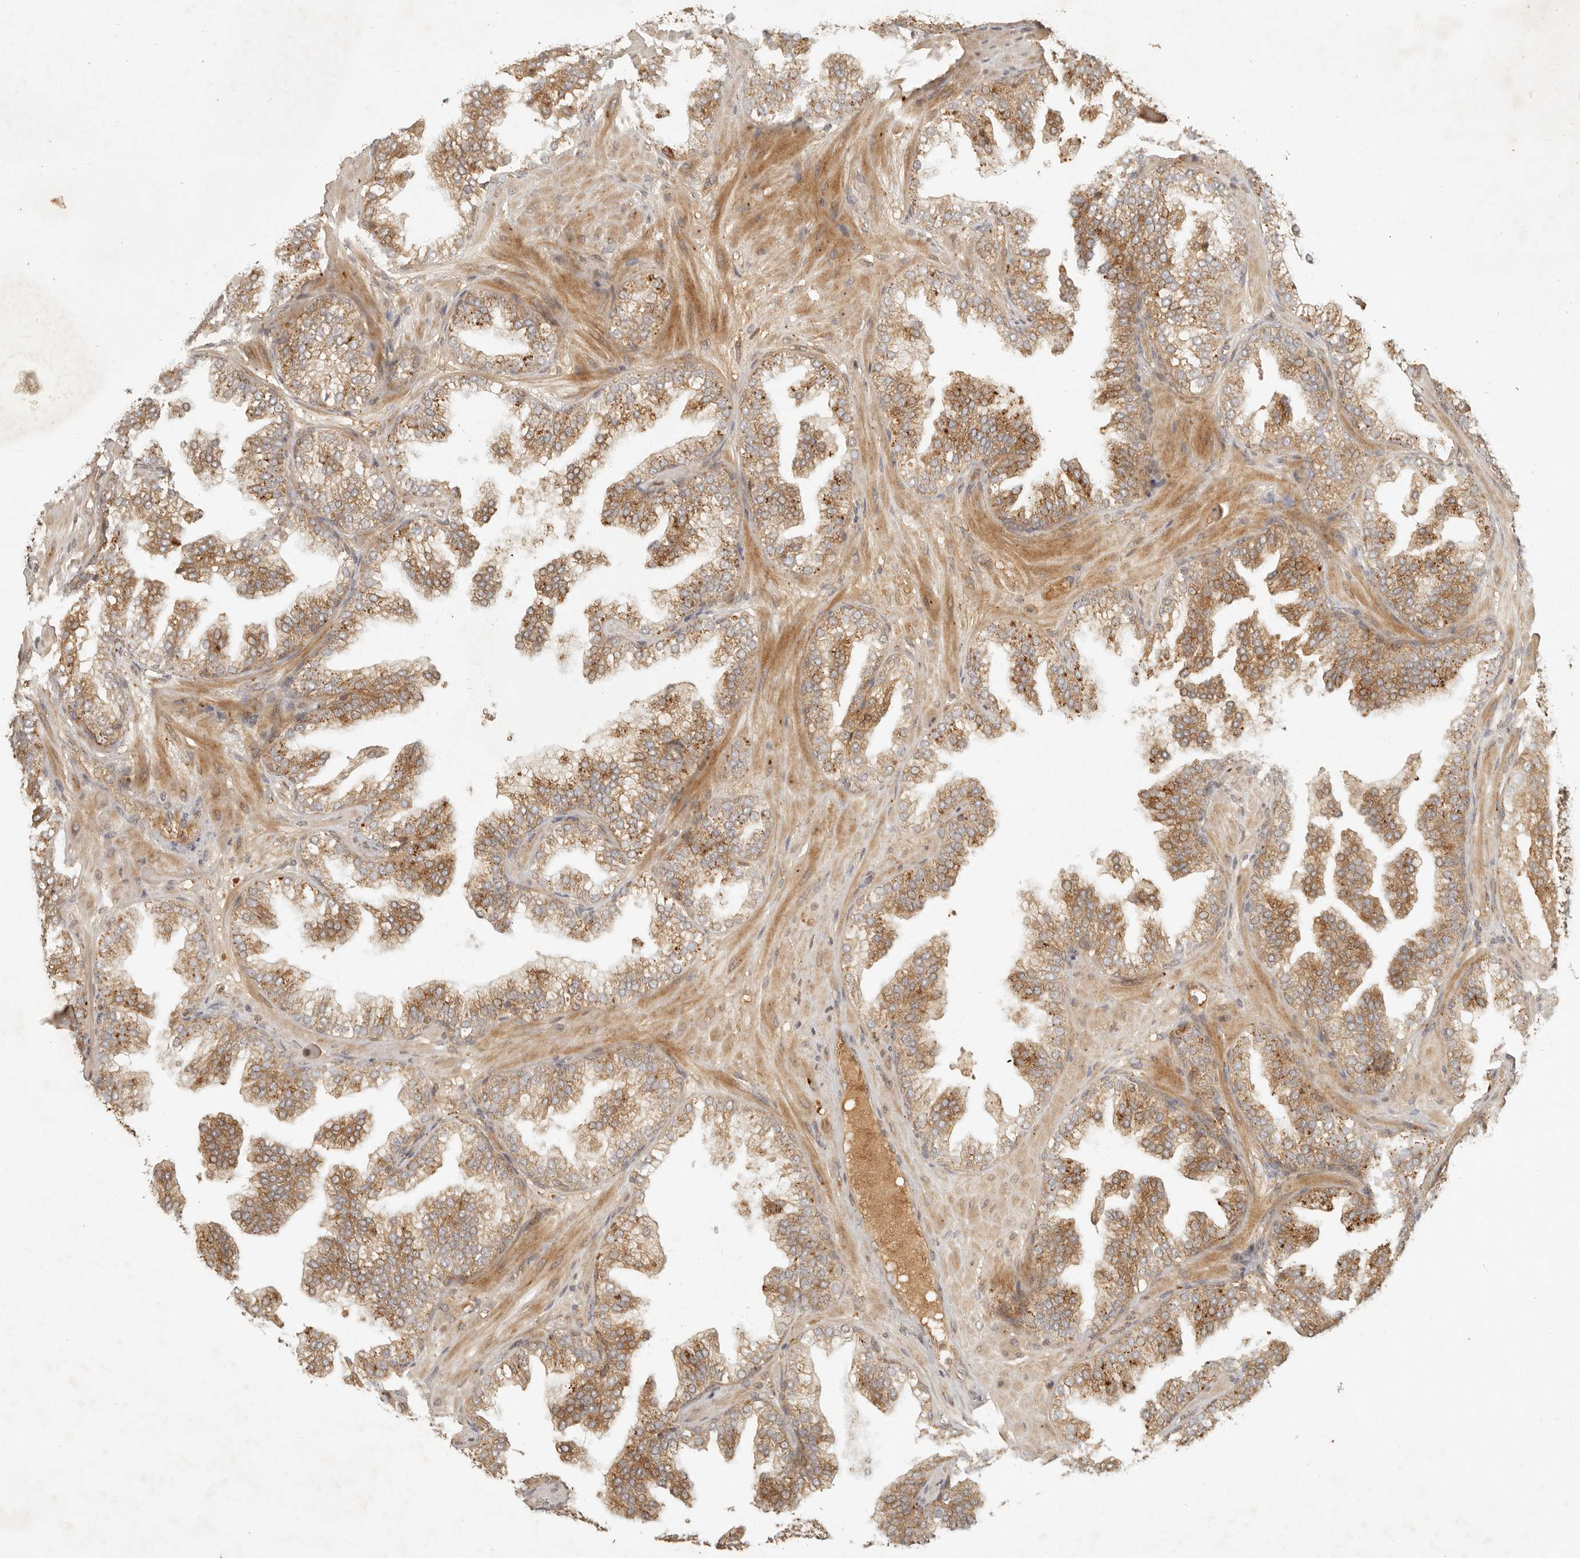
{"staining": {"intensity": "moderate", "quantity": ">75%", "location": "cytoplasmic/membranous"}, "tissue": "prostate cancer", "cell_type": "Tumor cells", "image_type": "cancer", "snomed": [{"axis": "morphology", "description": "Adenocarcinoma, High grade"}, {"axis": "topography", "description": "Prostate"}], "caption": "High-grade adenocarcinoma (prostate) tissue exhibits moderate cytoplasmic/membranous expression in approximately >75% of tumor cells", "gene": "ANKRD61", "patient": {"sex": "male", "age": 58}}